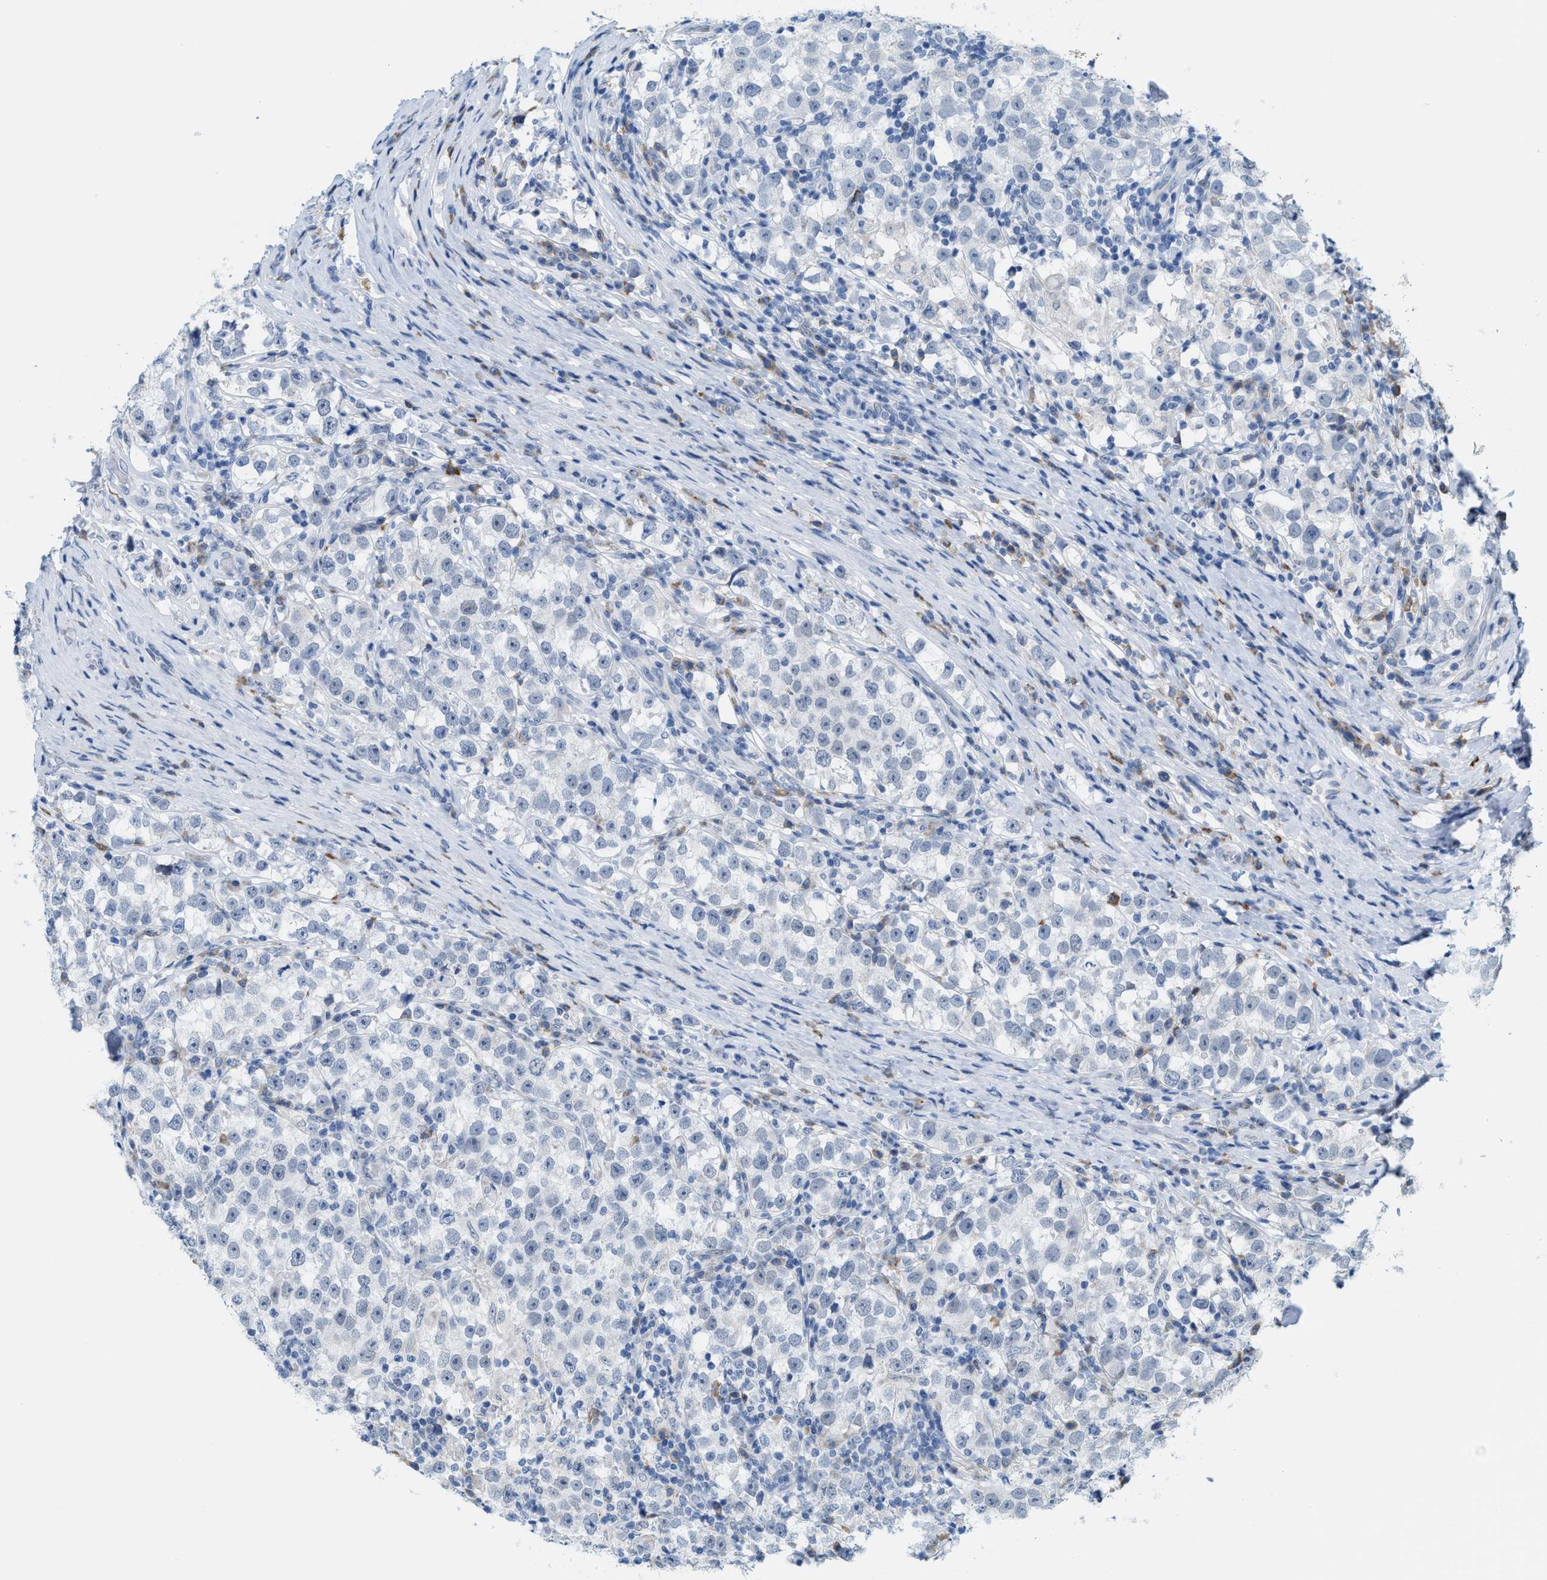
{"staining": {"intensity": "negative", "quantity": "none", "location": "none"}, "tissue": "testis cancer", "cell_type": "Tumor cells", "image_type": "cancer", "snomed": [{"axis": "morphology", "description": "Normal tissue, NOS"}, {"axis": "morphology", "description": "Seminoma, NOS"}, {"axis": "topography", "description": "Testis"}], "caption": "Seminoma (testis) was stained to show a protein in brown. There is no significant positivity in tumor cells.", "gene": "KIFC3", "patient": {"sex": "male", "age": 43}}